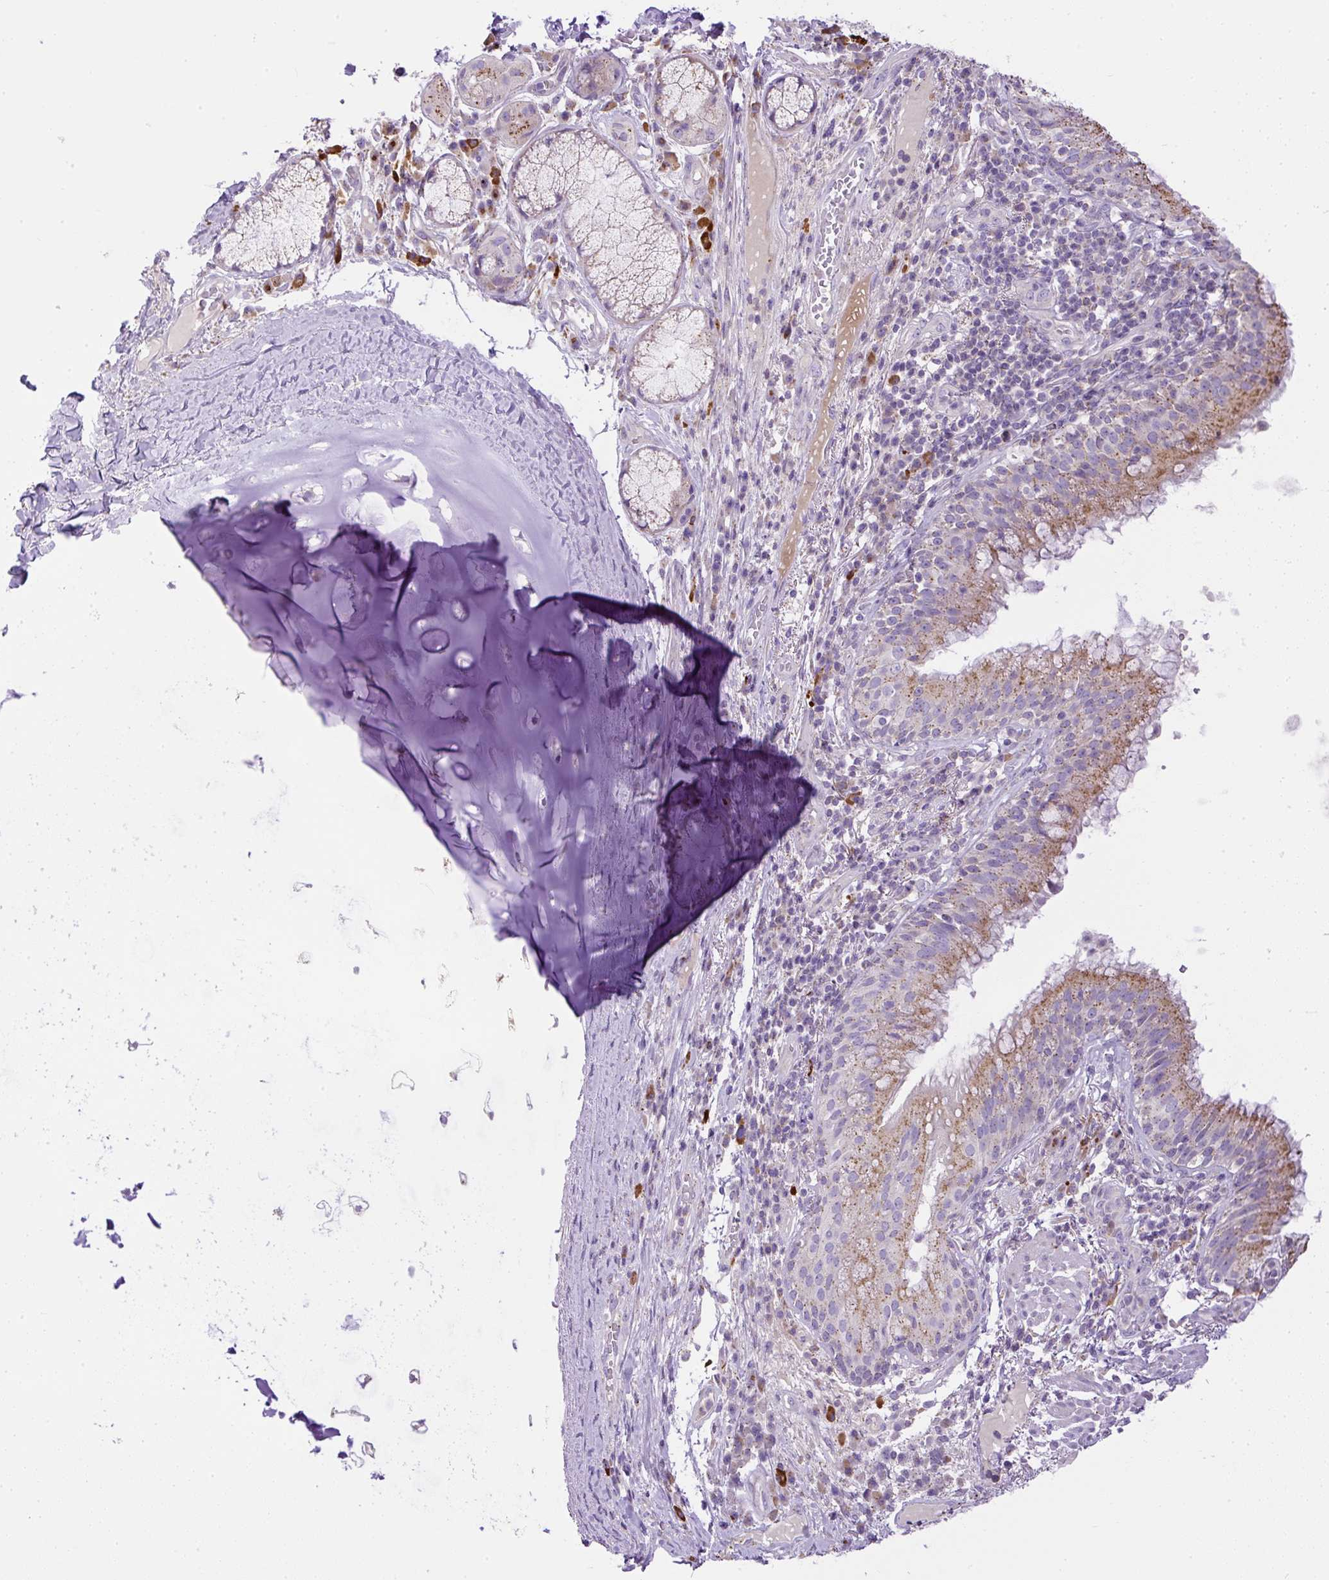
{"staining": {"intensity": "moderate", "quantity": "25%-75%", "location": "cytoplasmic/membranous"}, "tissue": "bronchus", "cell_type": "Respiratory epithelial cells", "image_type": "normal", "snomed": [{"axis": "morphology", "description": "Normal tissue, NOS"}, {"axis": "topography", "description": "Cartilage tissue"}, {"axis": "topography", "description": "Bronchus"}], "caption": "An immunohistochemistry image of benign tissue is shown. Protein staining in brown labels moderate cytoplasmic/membranous positivity in bronchus within respiratory epithelial cells. The staining is performed using DAB (3,3'-diaminobenzidine) brown chromogen to label protein expression. The nuclei are counter-stained blue using hematoxylin.", "gene": "CFAP47", "patient": {"sex": "male", "age": 56}}